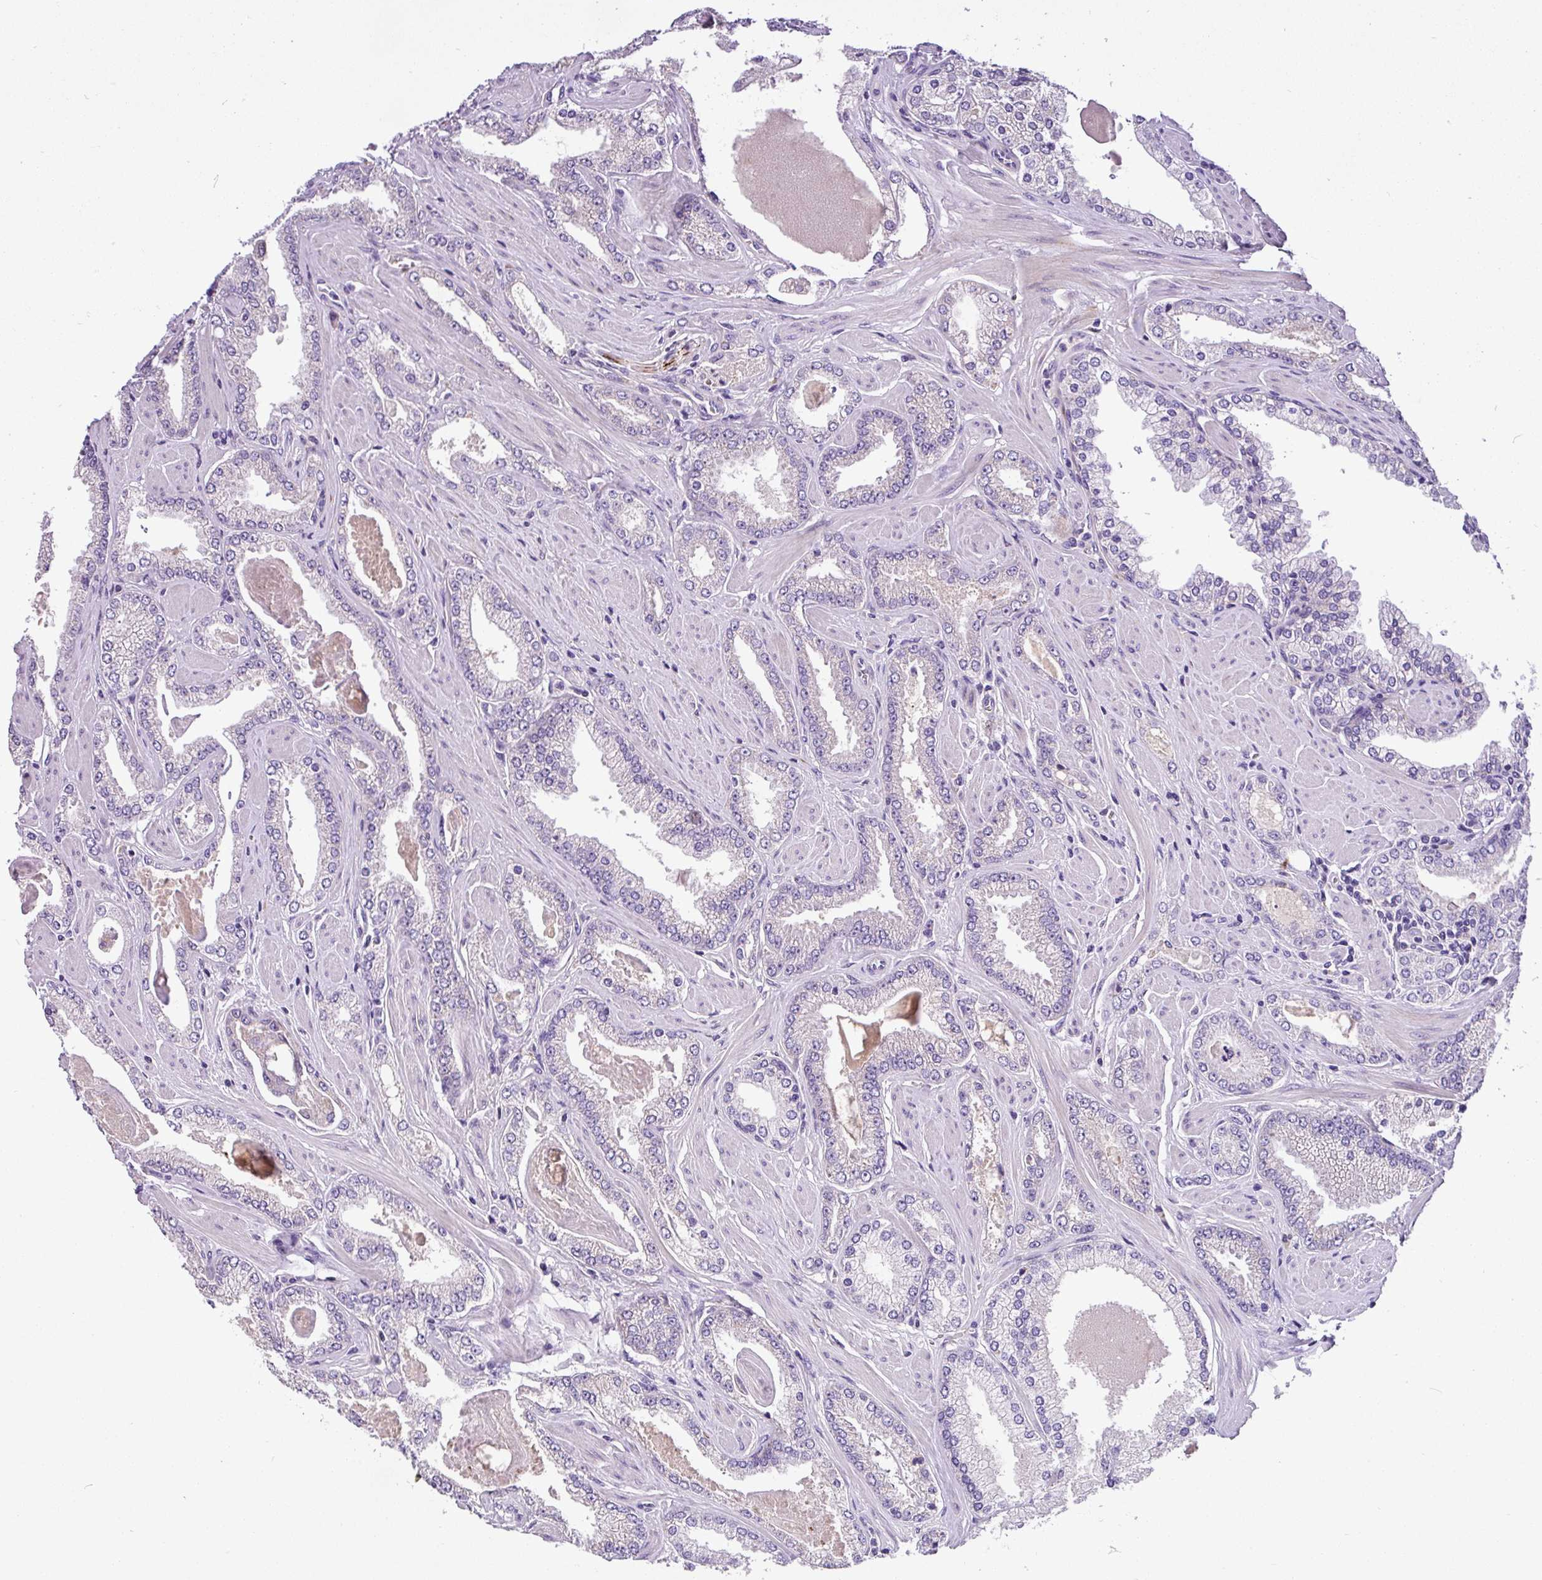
{"staining": {"intensity": "negative", "quantity": "none", "location": "none"}, "tissue": "prostate cancer", "cell_type": "Tumor cells", "image_type": "cancer", "snomed": [{"axis": "morphology", "description": "Adenocarcinoma, Low grade"}, {"axis": "topography", "description": "Prostate"}], "caption": "Image shows no protein staining in tumor cells of low-grade adenocarcinoma (prostate) tissue.", "gene": "ANXA2R", "patient": {"sex": "male", "age": 42}}